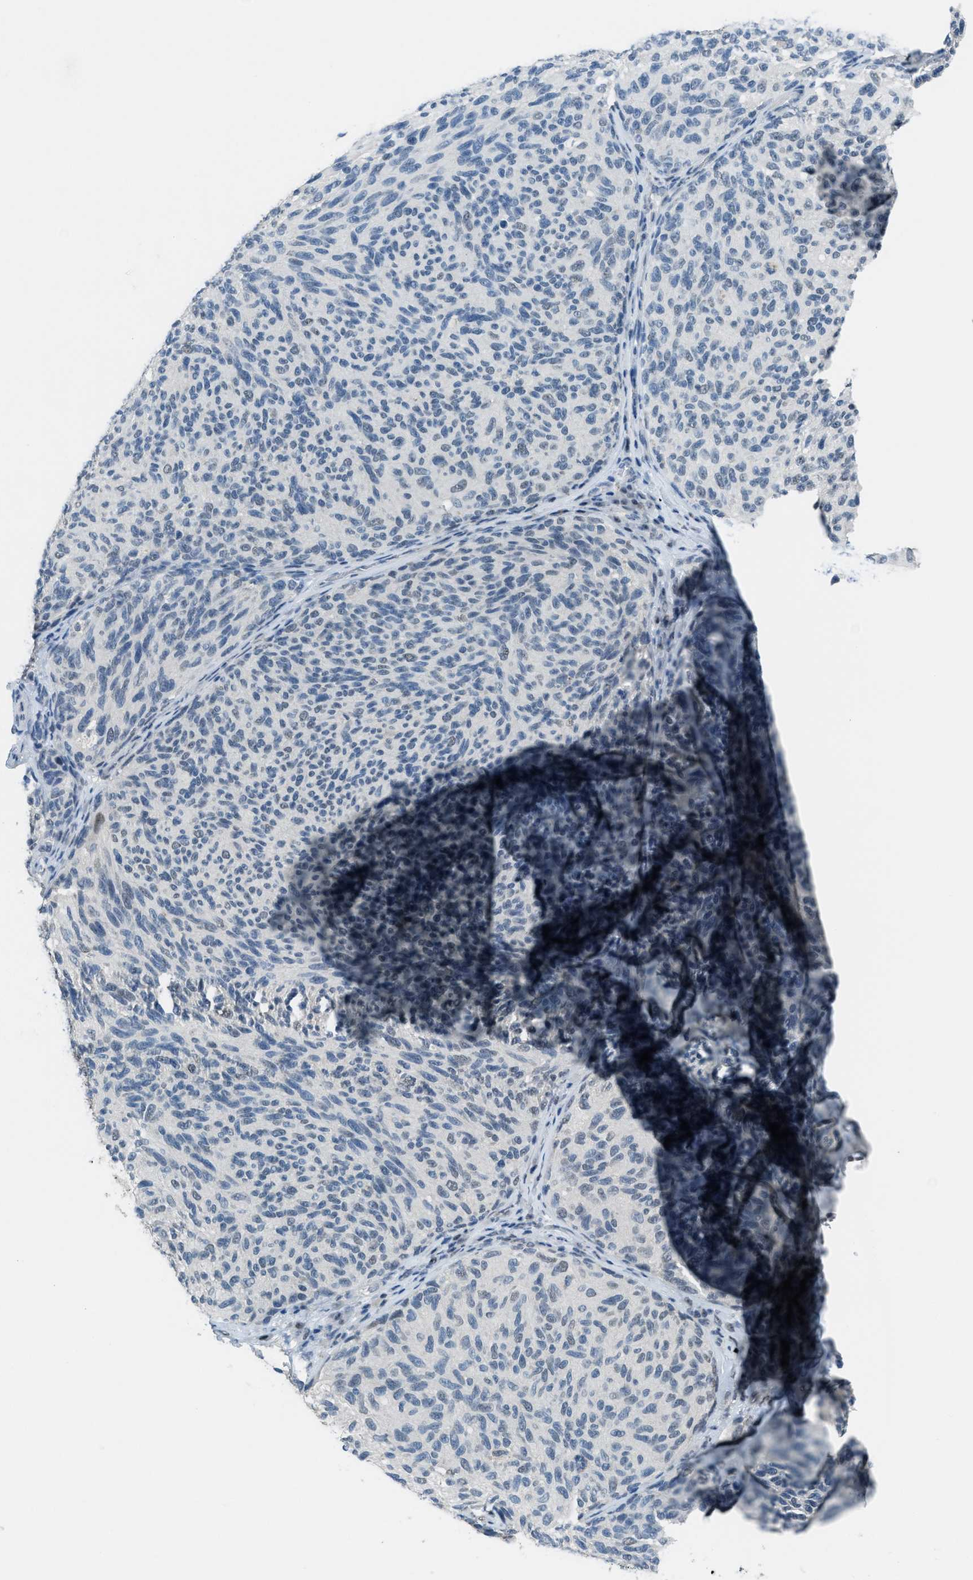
{"staining": {"intensity": "weak", "quantity": "<25%", "location": "nuclear"}, "tissue": "melanoma", "cell_type": "Tumor cells", "image_type": "cancer", "snomed": [{"axis": "morphology", "description": "Malignant melanoma, NOS"}, {"axis": "topography", "description": "Skin"}], "caption": "Human malignant melanoma stained for a protein using immunohistochemistry reveals no expression in tumor cells.", "gene": "TTC13", "patient": {"sex": "female", "age": 73}}